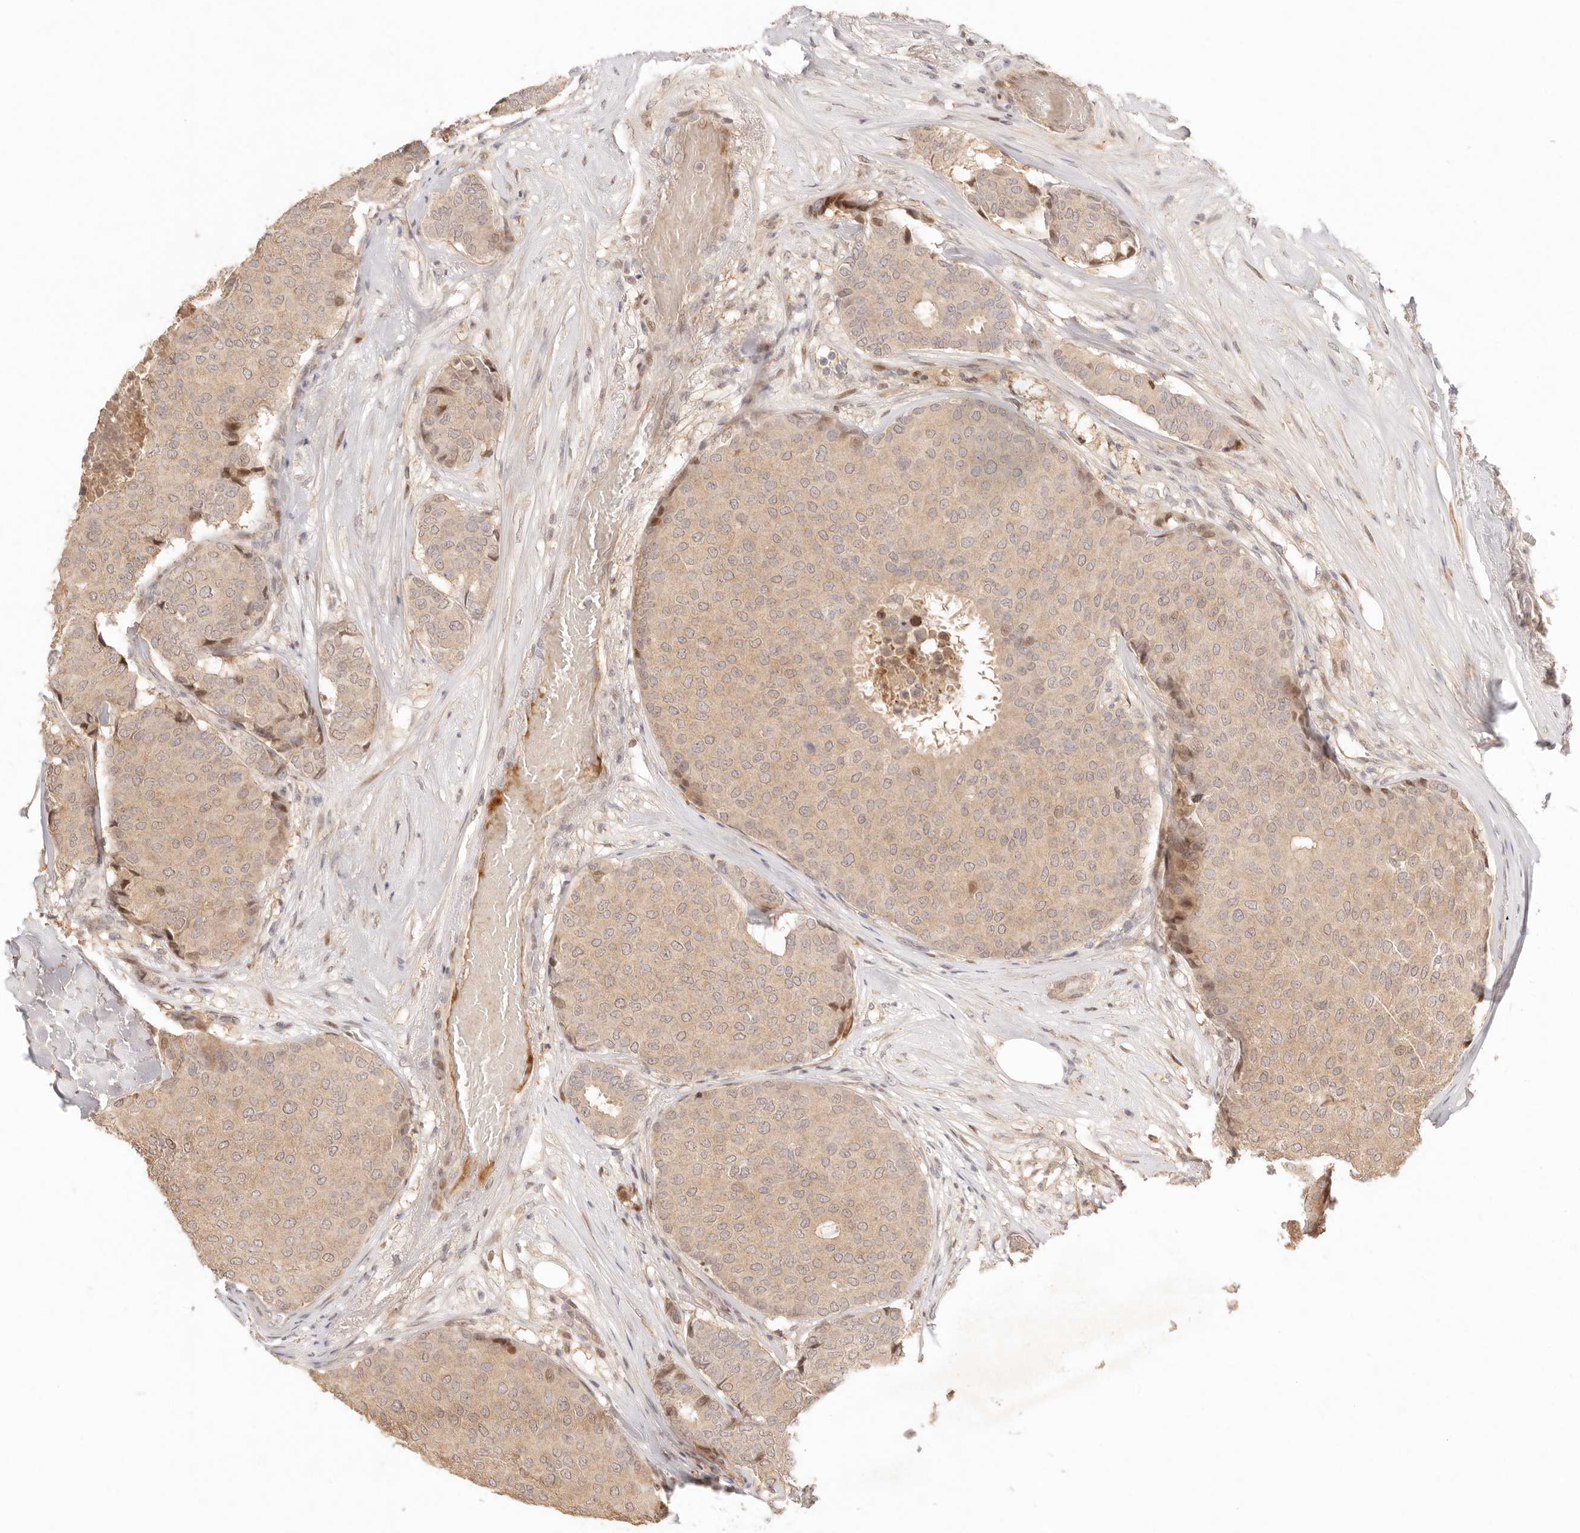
{"staining": {"intensity": "weak", "quantity": ">75%", "location": "cytoplasmic/membranous,nuclear"}, "tissue": "breast cancer", "cell_type": "Tumor cells", "image_type": "cancer", "snomed": [{"axis": "morphology", "description": "Duct carcinoma"}, {"axis": "topography", "description": "Breast"}], "caption": "Immunohistochemical staining of human breast cancer (invasive ductal carcinoma) displays weak cytoplasmic/membranous and nuclear protein expression in about >75% of tumor cells.", "gene": "PHLDA3", "patient": {"sex": "female", "age": 75}}